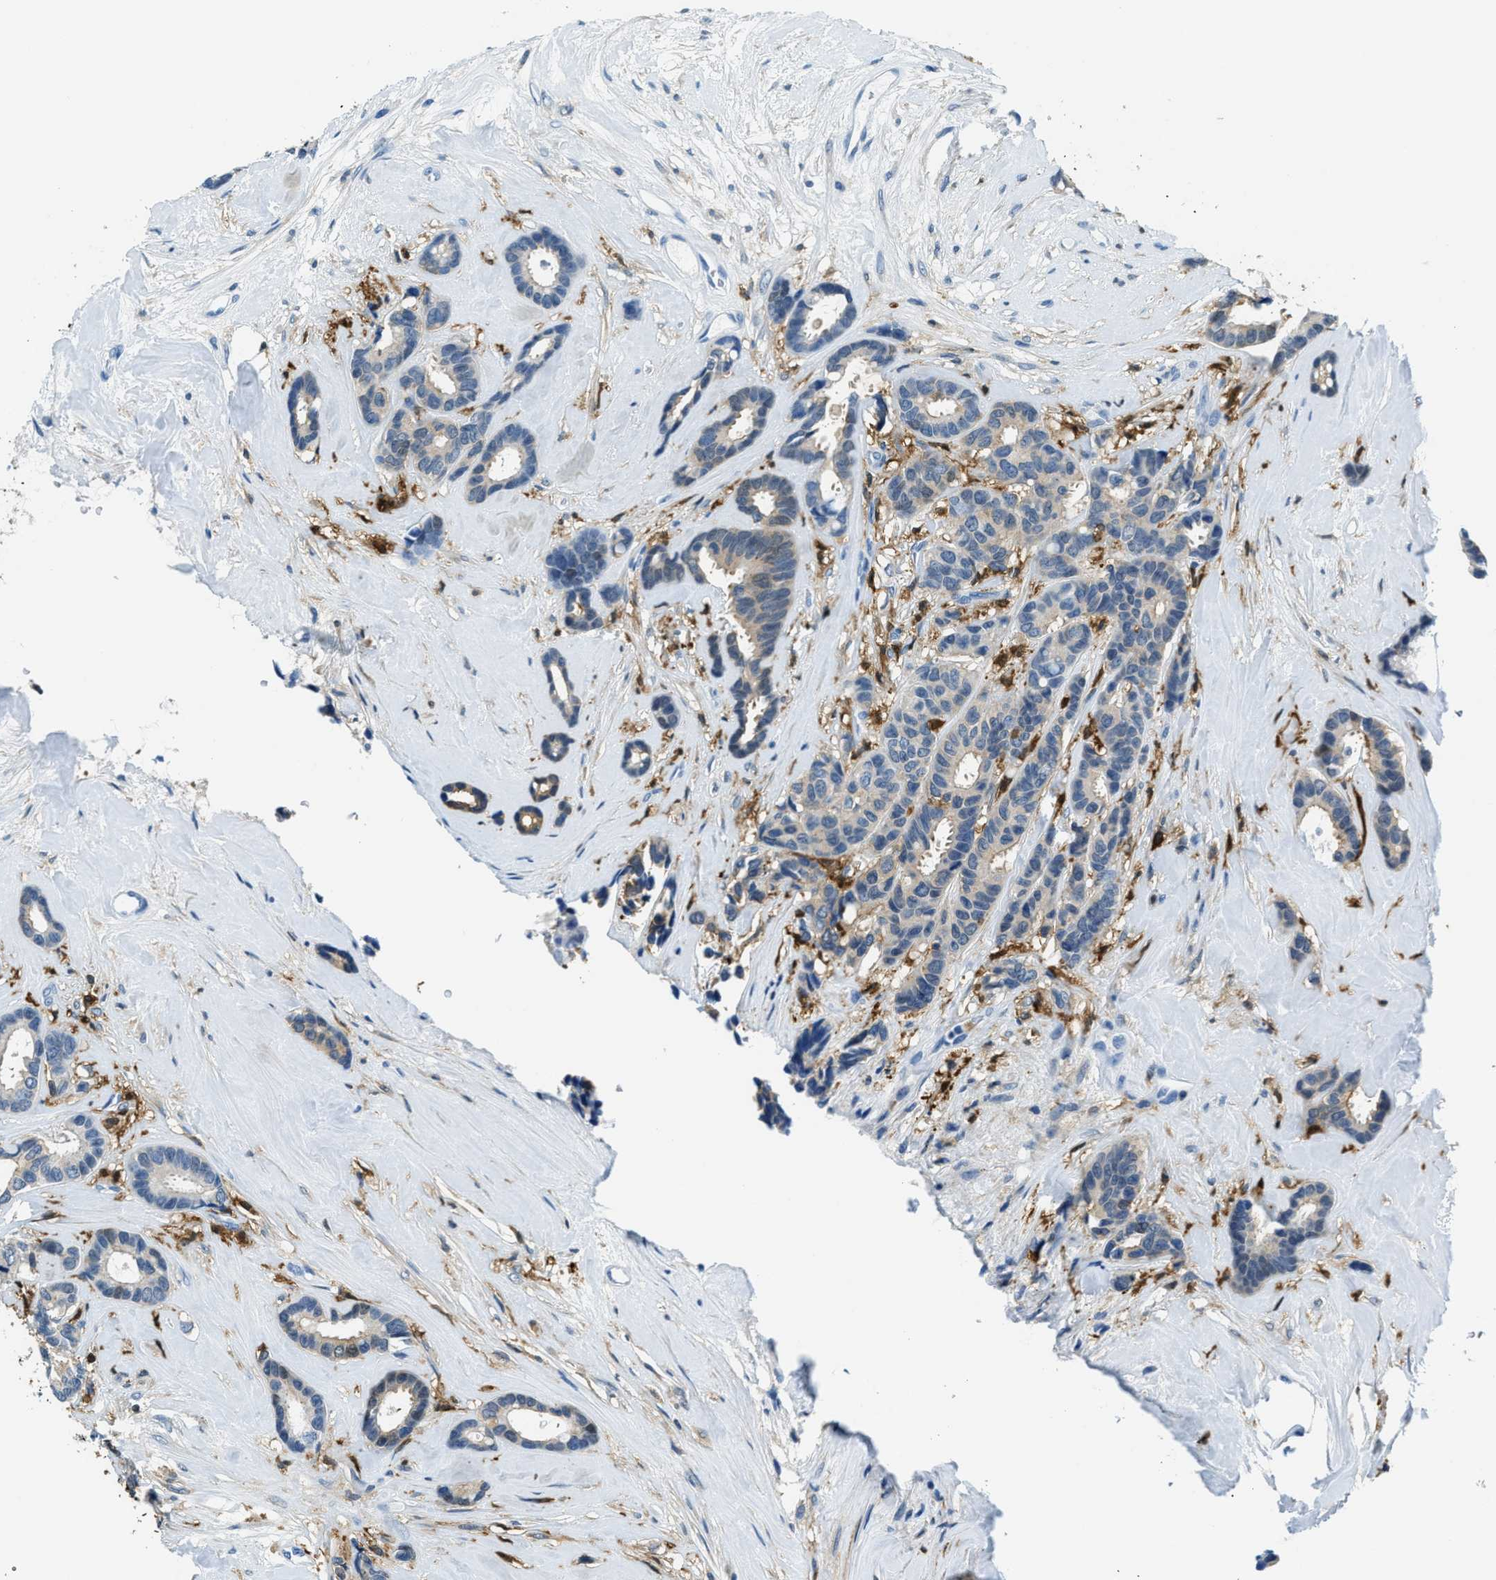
{"staining": {"intensity": "weak", "quantity": "<25%", "location": "cytoplasmic/membranous"}, "tissue": "breast cancer", "cell_type": "Tumor cells", "image_type": "cancer", "snomed": [{"axis": "morphology", "description": "Duct carcinoma"}, {"axis": "topography", "description": "Breast"}], "caption": "Immunohistochemistry (IHC) of breast cancer shows no staining in tumor cells. (IHC, brightfield microscopy, high magnification).", "gene": "CAPG", "patient": {"sex": "female", "age": 87}}